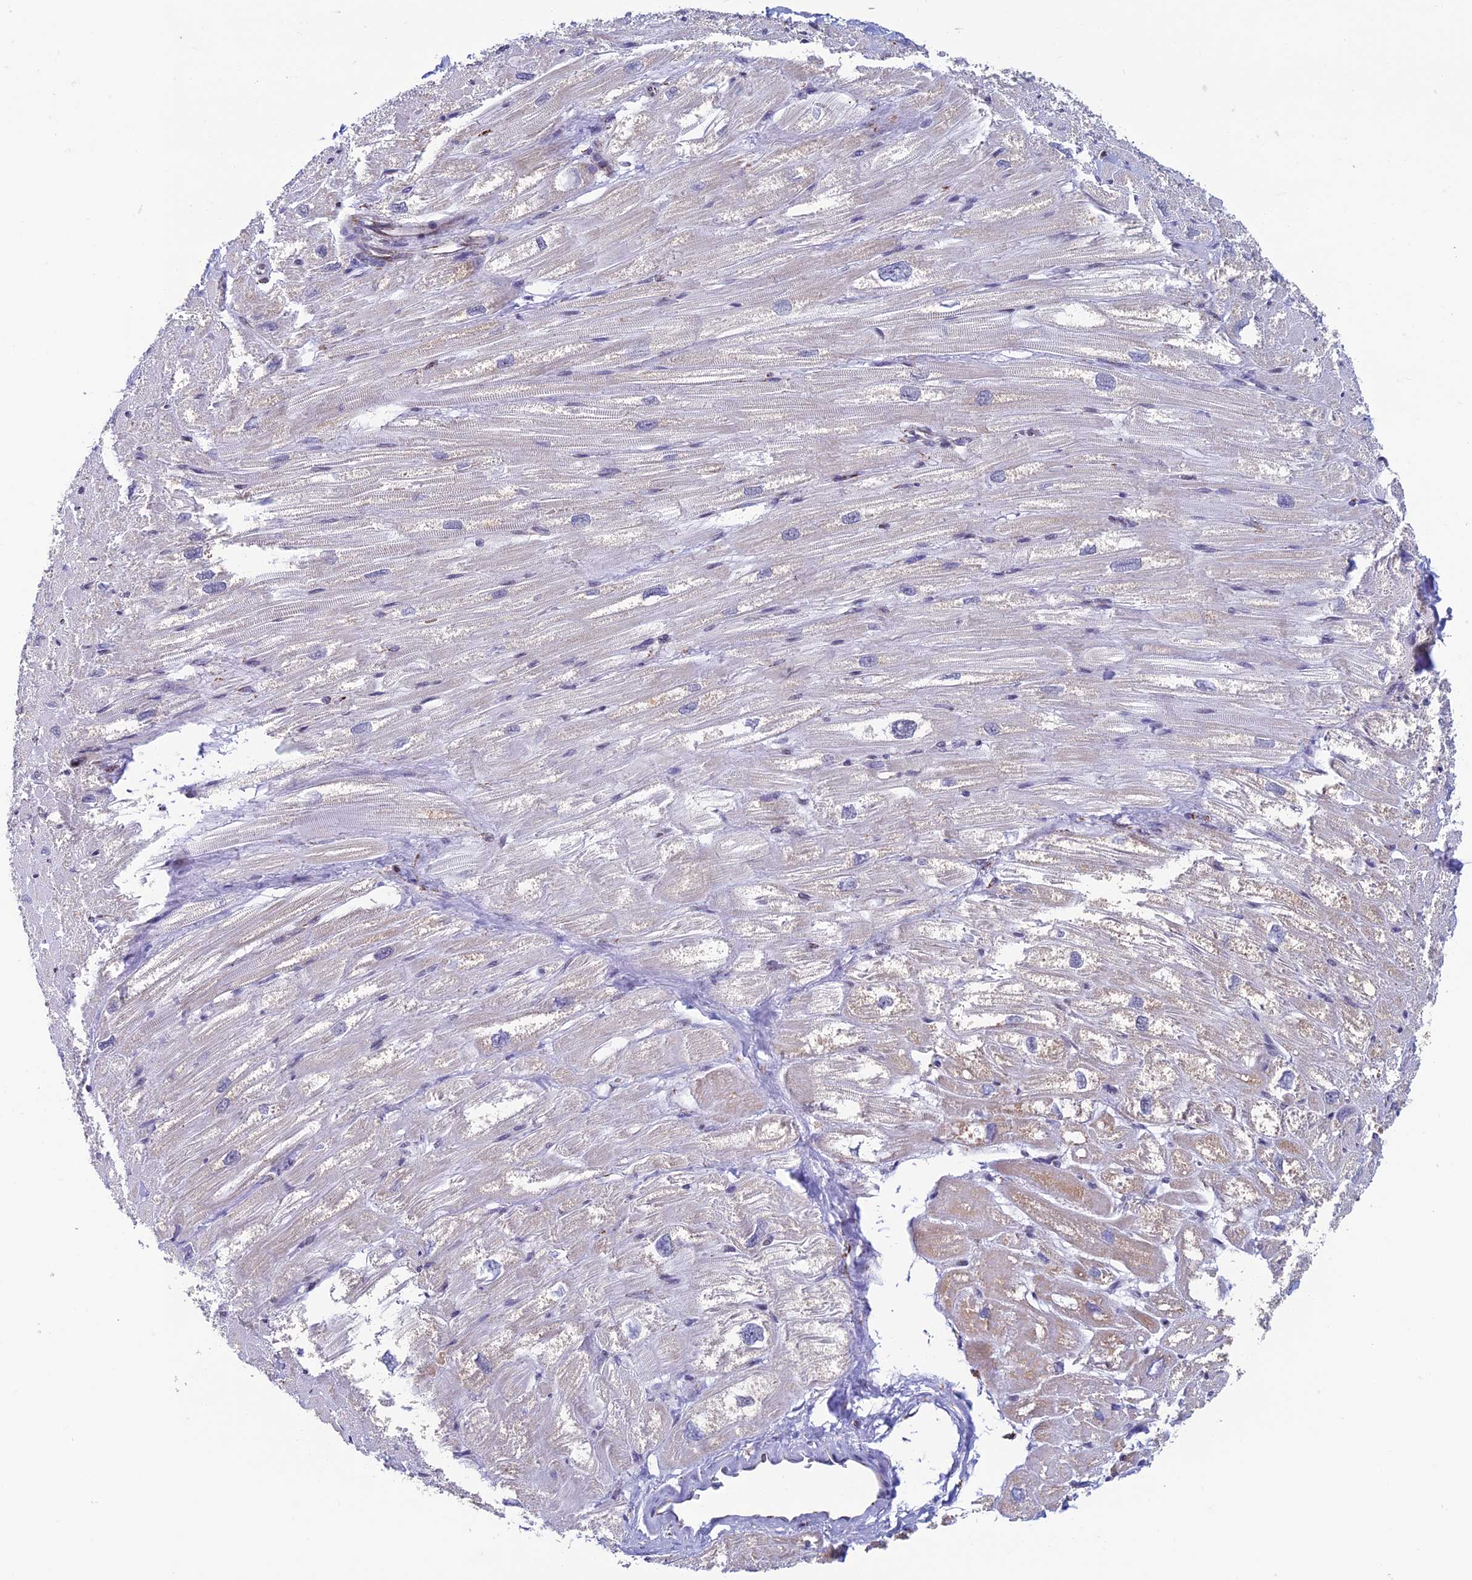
{"staining": {"intensity": "moderate", "quantity": "<25%", "location": "nuclear"}, "tissue": "heart muscle", "cell_type": "Cardiomyocytes", "image_type": "normal", "snomed": [{"axis": "morphology", "description": "Normal tissue, NOS"}, {"axis": "topography", "description": "Heart"}], "caption": "IHC staining of benign heart muscle, which shows low levels of moderate nuclear expression in approximately <25% of cardiomyocytes indicating moderate nuclear protein expression. The staining was performed using DAB (3,3'-diaminobenzidine) (brown) for protein detection and nuclei were counterstained in hematoxylin (blue).", "gene": "ZNG1A", "patient": {"sex": "male", "age": 50}}